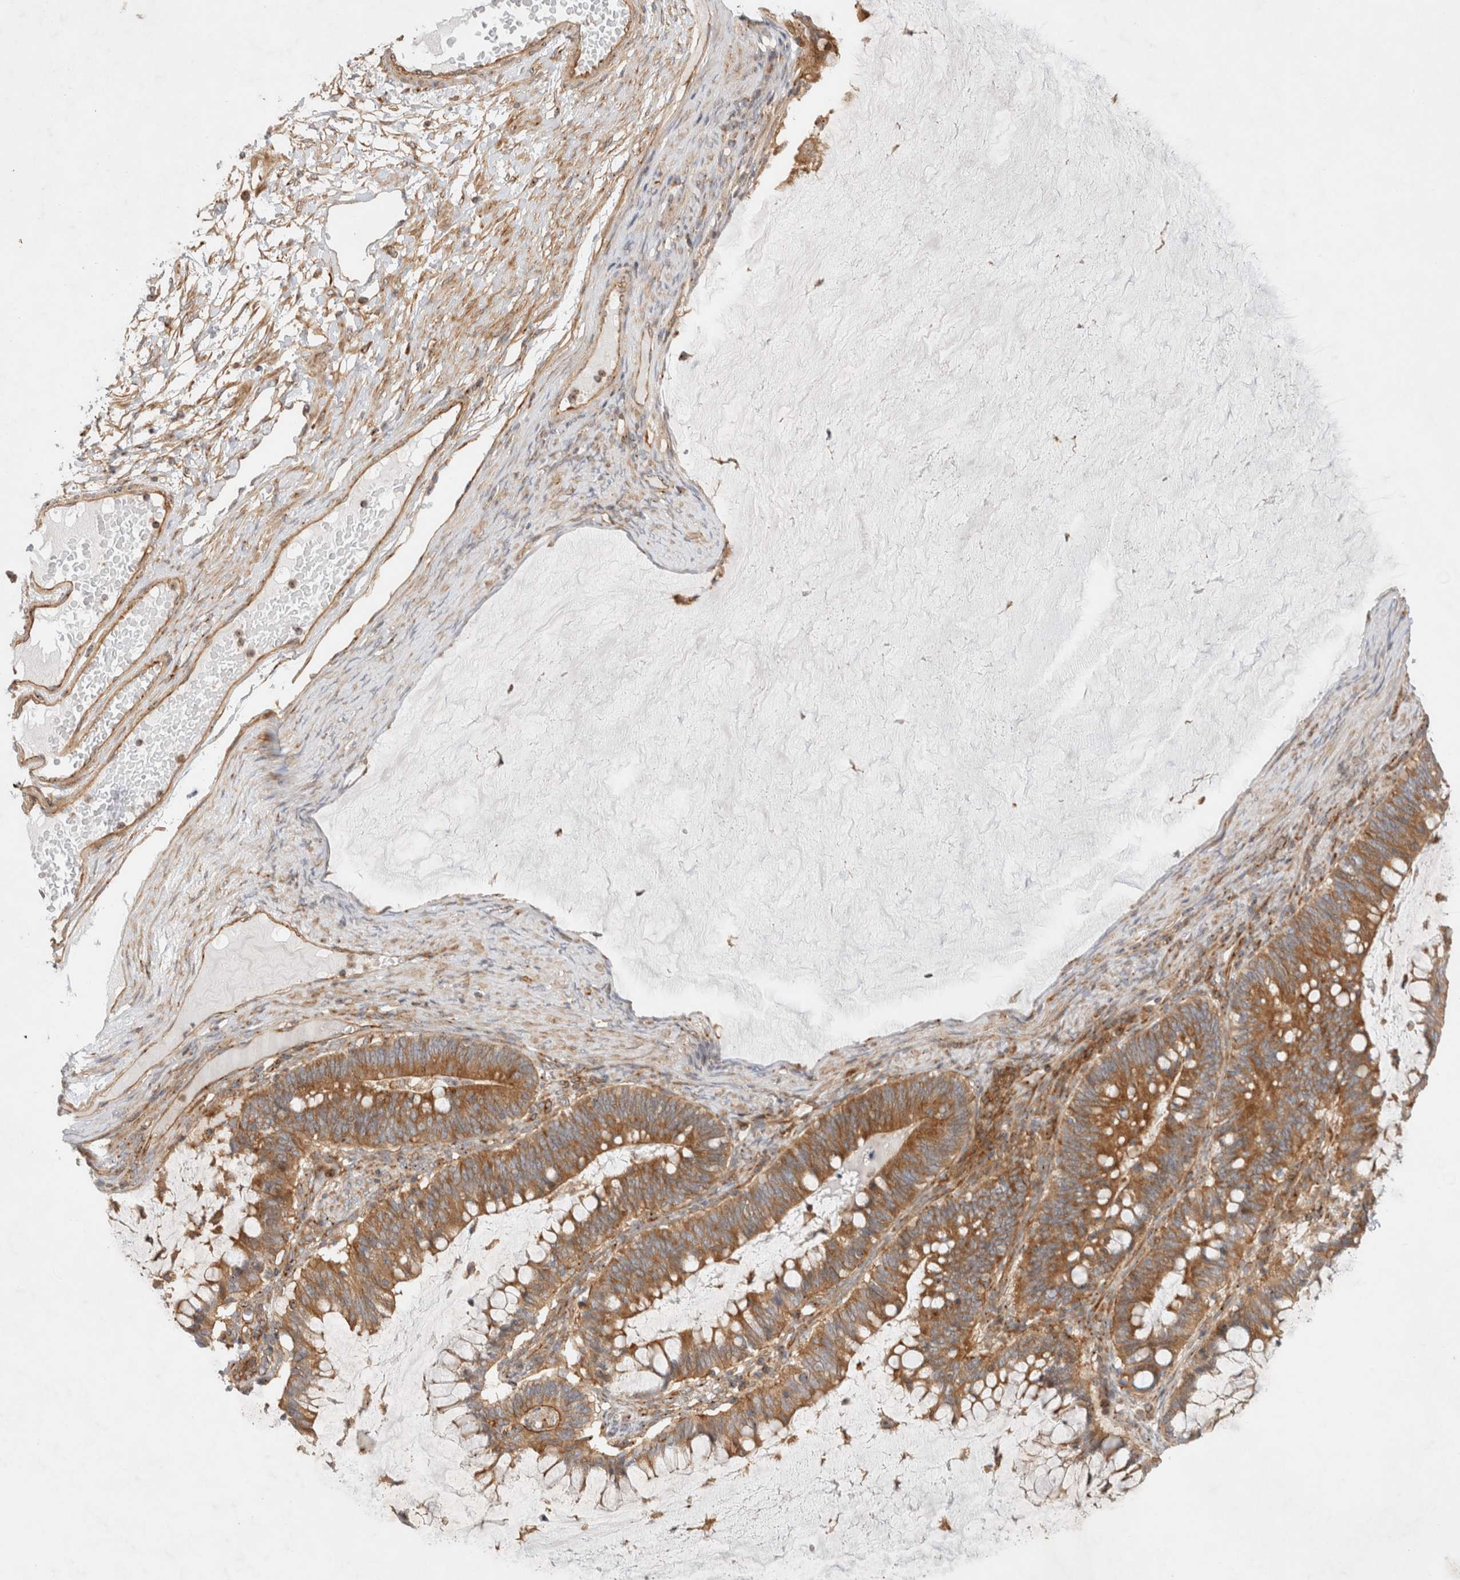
{"staining": {"intensity": "moderate", "quantity": ">75%", "location": "cytoplasmic/membranous"}, "tissue": "ovarian cancer", "cell_type": "Tumor cells", "image_type": "cancer", "snomed": [{"axis": "morphology", "description": "Cystadenocarcinoma, mucinous, NOS"}, {"axis": "topography", "description": "Ovary"}], "caption": "Ovarian cancer (mucinous cystadenocarcinoma) stained for a protein (brown) exhibits moderate cytoplasmic/membranous positive staining in approximately >75% of tumor cells.", "gene": "GPR150", "patient": {"sex": "female", "age": 61}}